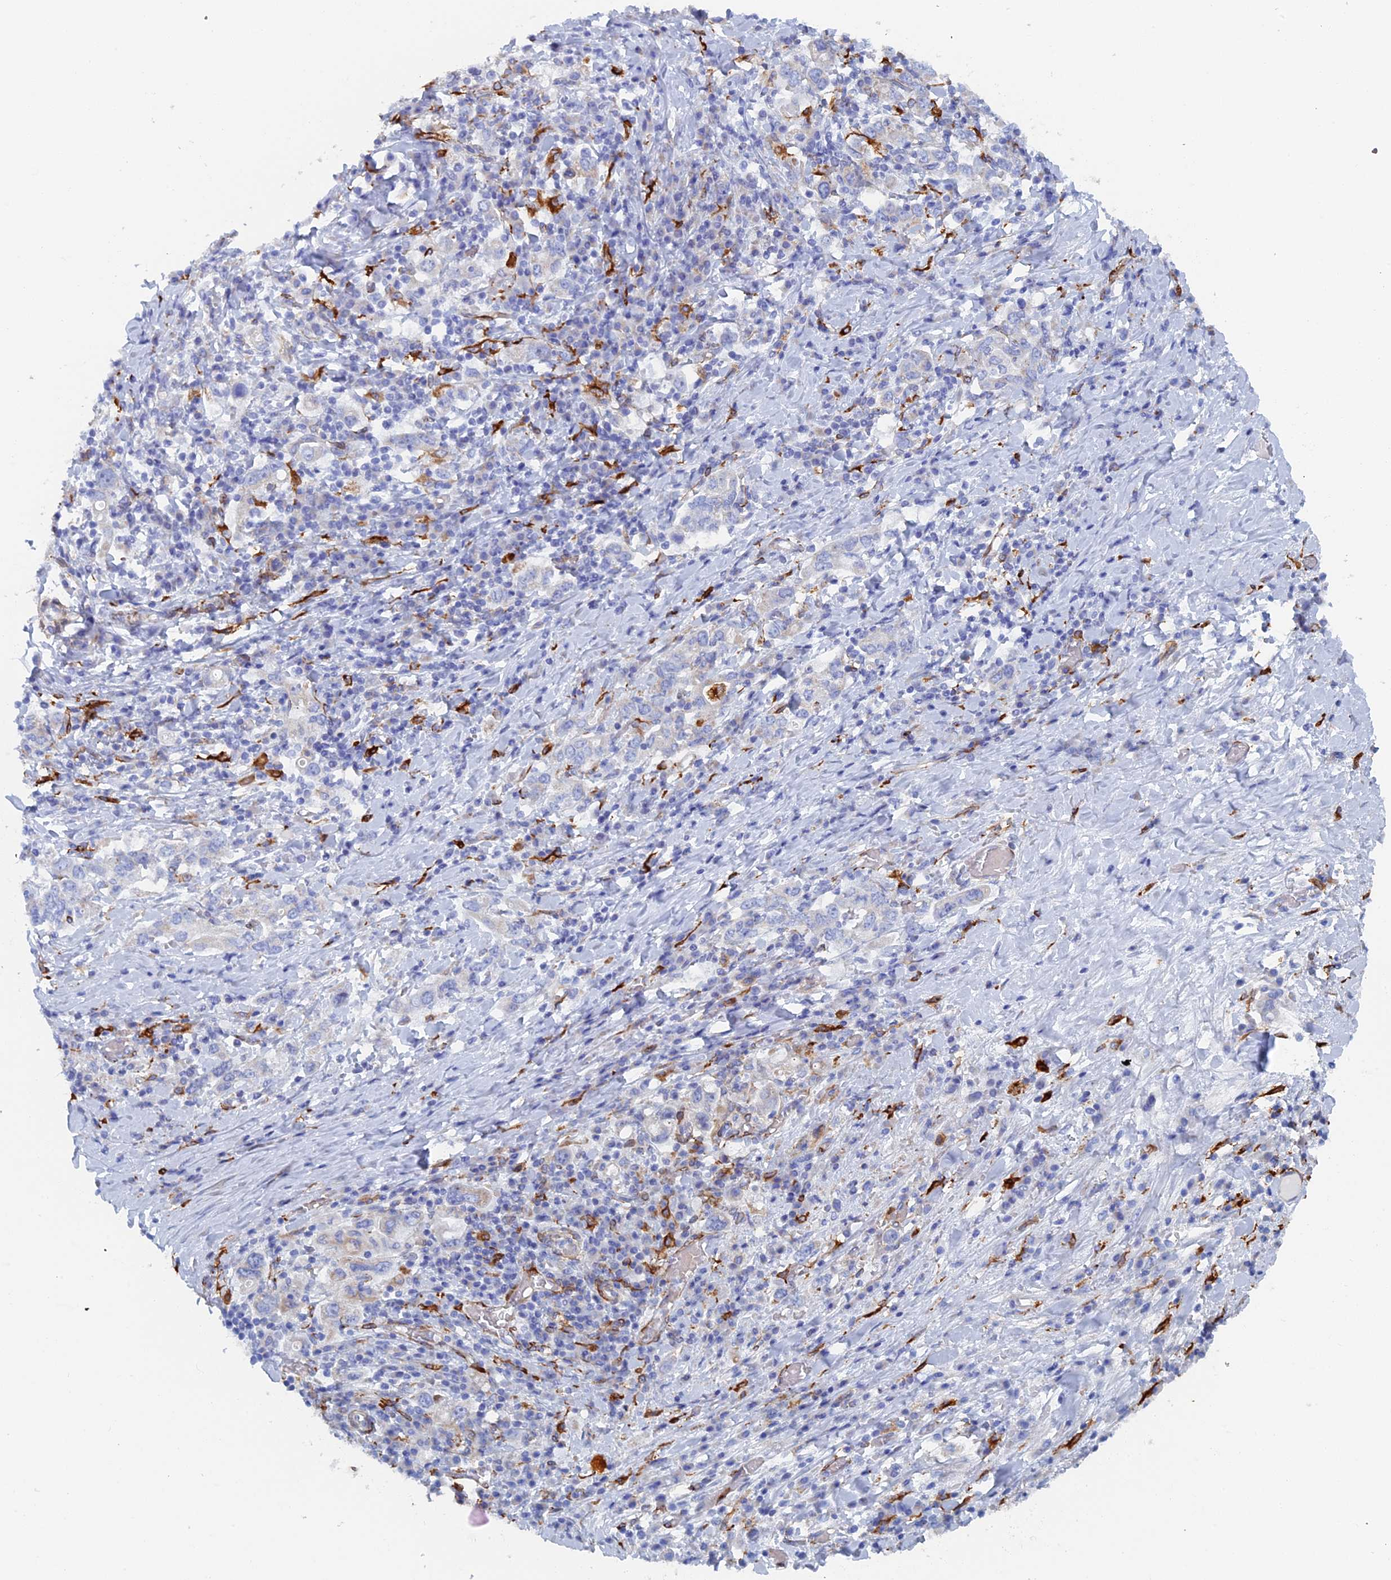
{"staining": {"intensity": "negative", "quantity": "none", "location": "none"}, "tissue": "stomach cancer", "cell_type": "Tumor cells", "image_type": "cancer", "snomed": [{"axis": "morphology", "description": "Adenocarcinoma, NOS"}, {"axis": "topography", "description": "Stomach, upper"}, {"axis": "topography", "description": "Stomach"}], "caption": "There is no significant expression in tumor cells of stomach cancer.", "gene": "COG7", "patient": {"sex": "male", "age": 62}}